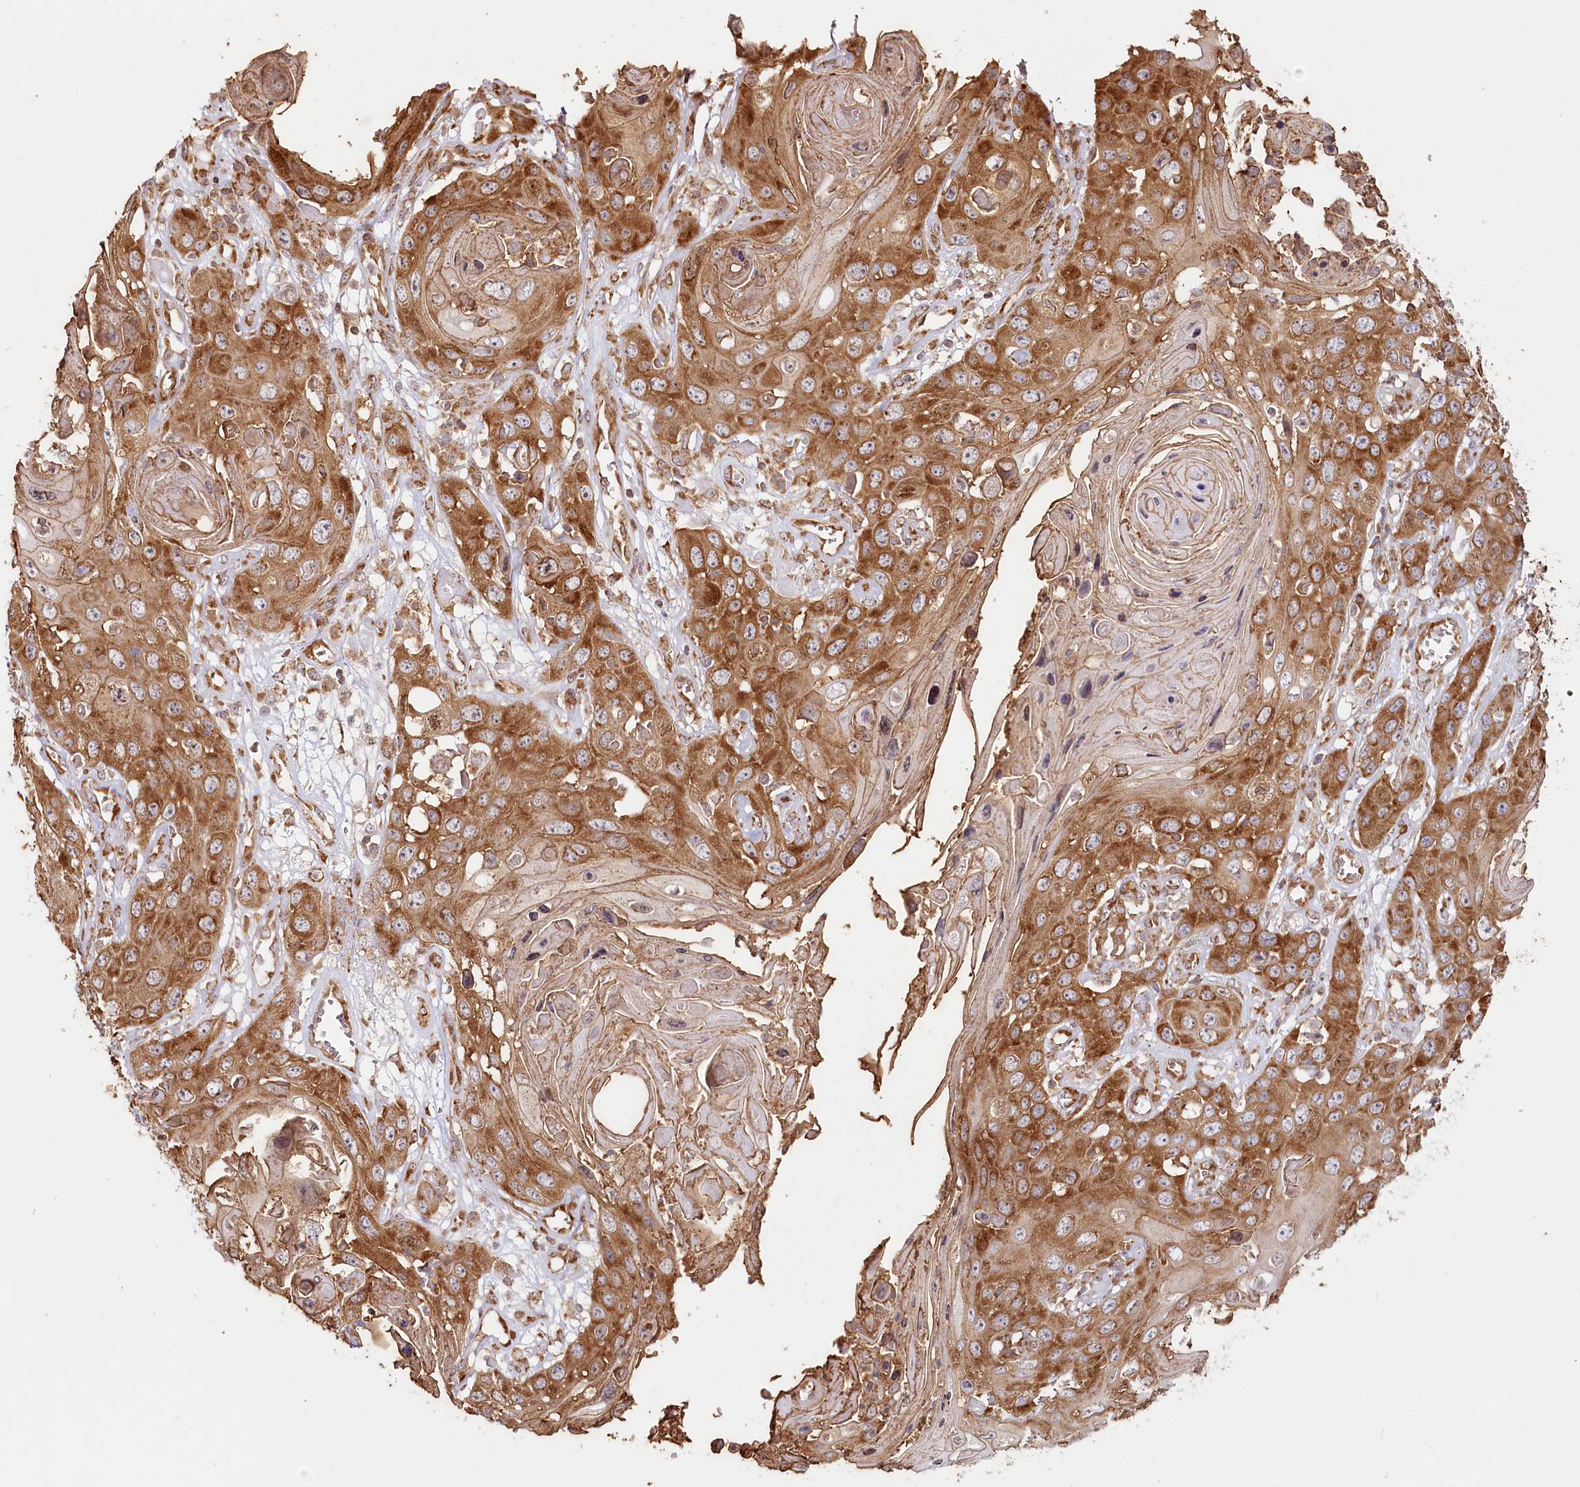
{"staining": {"intensity": "strong", "quantity": ">75%", "location": "cytoplasmic/membranous"}, "tissue": "skin cancer", "cell_type": "Tumor cells", "image_type": "cancer", "snomed": [{"axis": "morphology", "description": "Squamous cell carcinoma, NOS"}, {"axis": "topography", "description": "Skin"}], "caption": "The image displays immunohistochemical staining of skin cancer. There is strong cytoplasmic/membranous positivity is present in about >75% of tumor cells.", "gene": "OTUD4", "patient": {"sex": "male", "age": 55}}